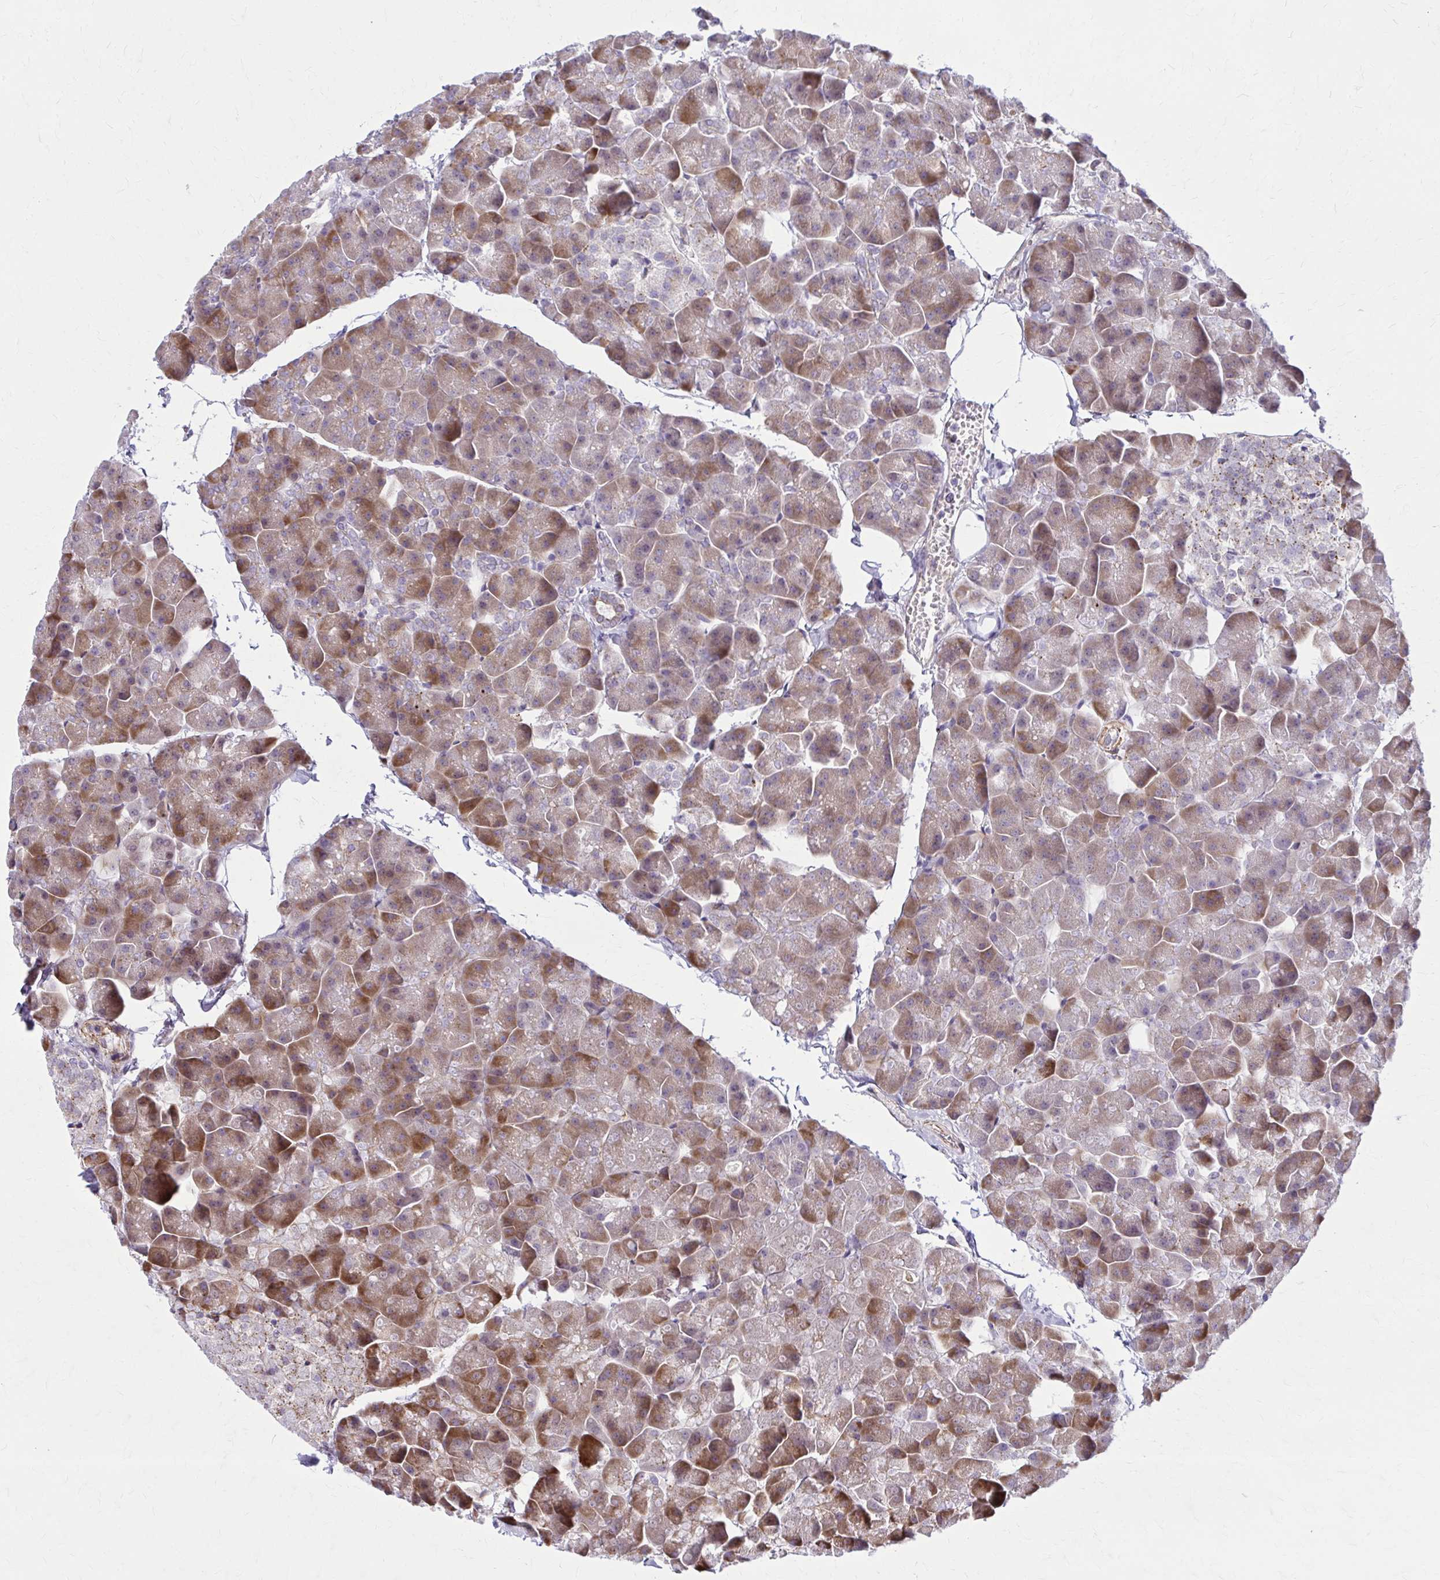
{"staining": {"intensity": "moderate", "quantity": "25%-75%", "location": "cytoplasmic/membranous"}, "tissue": "pancreas", "cell_type": "Exocrine glandular cells", "image_type": "normal", "snomed": [{"axis": "morphology", "description": "Normal tissue, NOS"}, {"axis": "topography", "description": "Pancreas"}], "caption": "Human pancreas stained for a protein (brown) demonstrates moderate cytoplasmic/membranous positive staining in approximately 25%-75% of exocrine glandular cells.", "gene": "LRRC4B", "patient": {"sex": "male", "age": 35}}